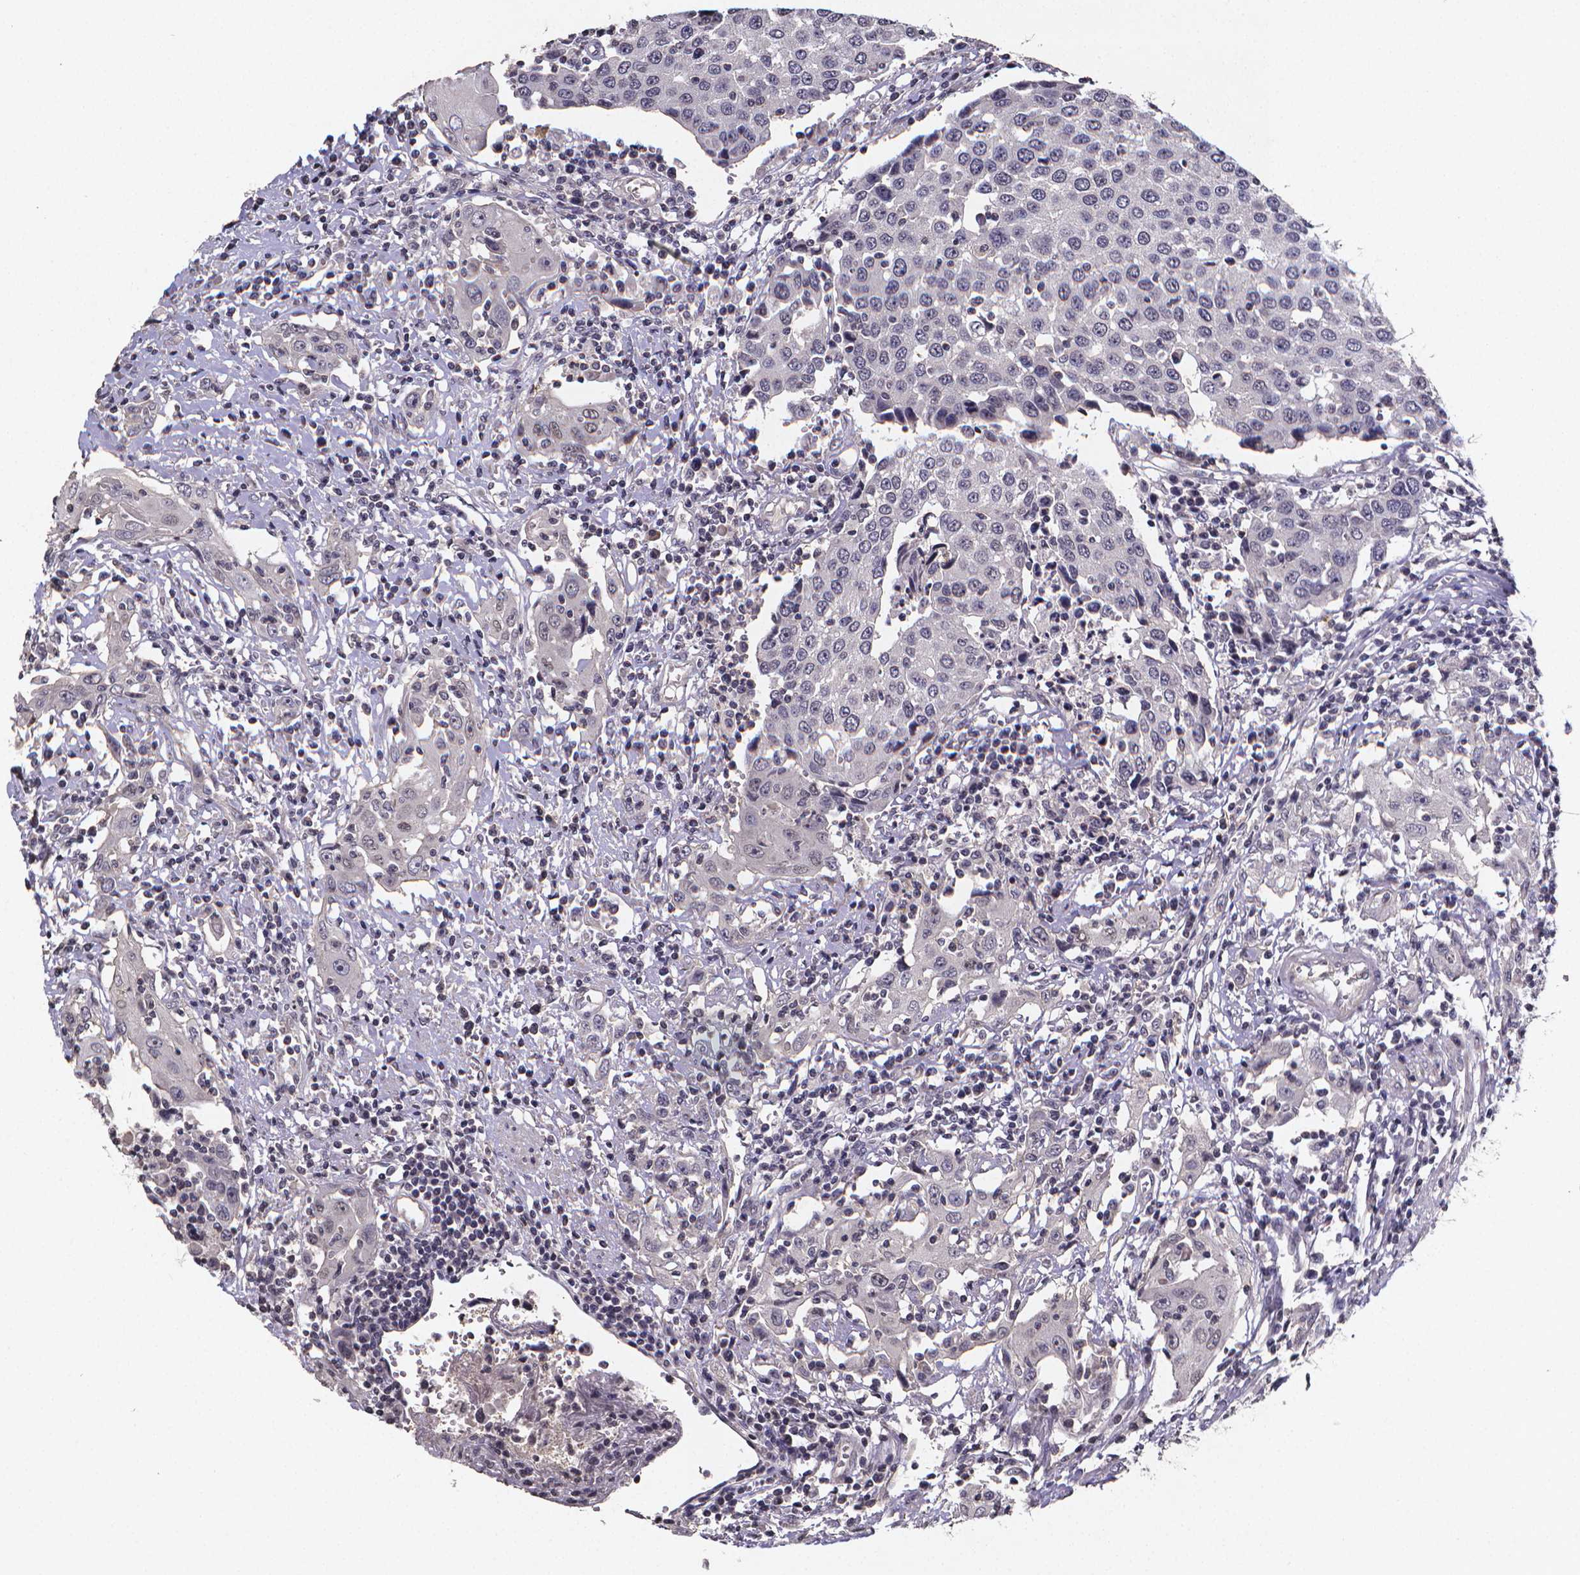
{"staining": {"intensity": "negative", "quantity": "none", "location": "none"}, "tissue": "urothelial cancer", "cell_type": "Tumor cells", "image_type": "cancer", "snomed": [{"axis": "morphology", "description": "Urothelial carcinoma, High grade"}, {"axis": "topography", "description": "Urinary bladder"}], "caption": "Immunohistochemistry (IHC) histopathology image of neoplastic tissue: human urothelial cancer stained with DAB shows no significant protein positivity in tumor cells.", "gene": "TP73", "patient": {"sex": "female", "age": 85}}